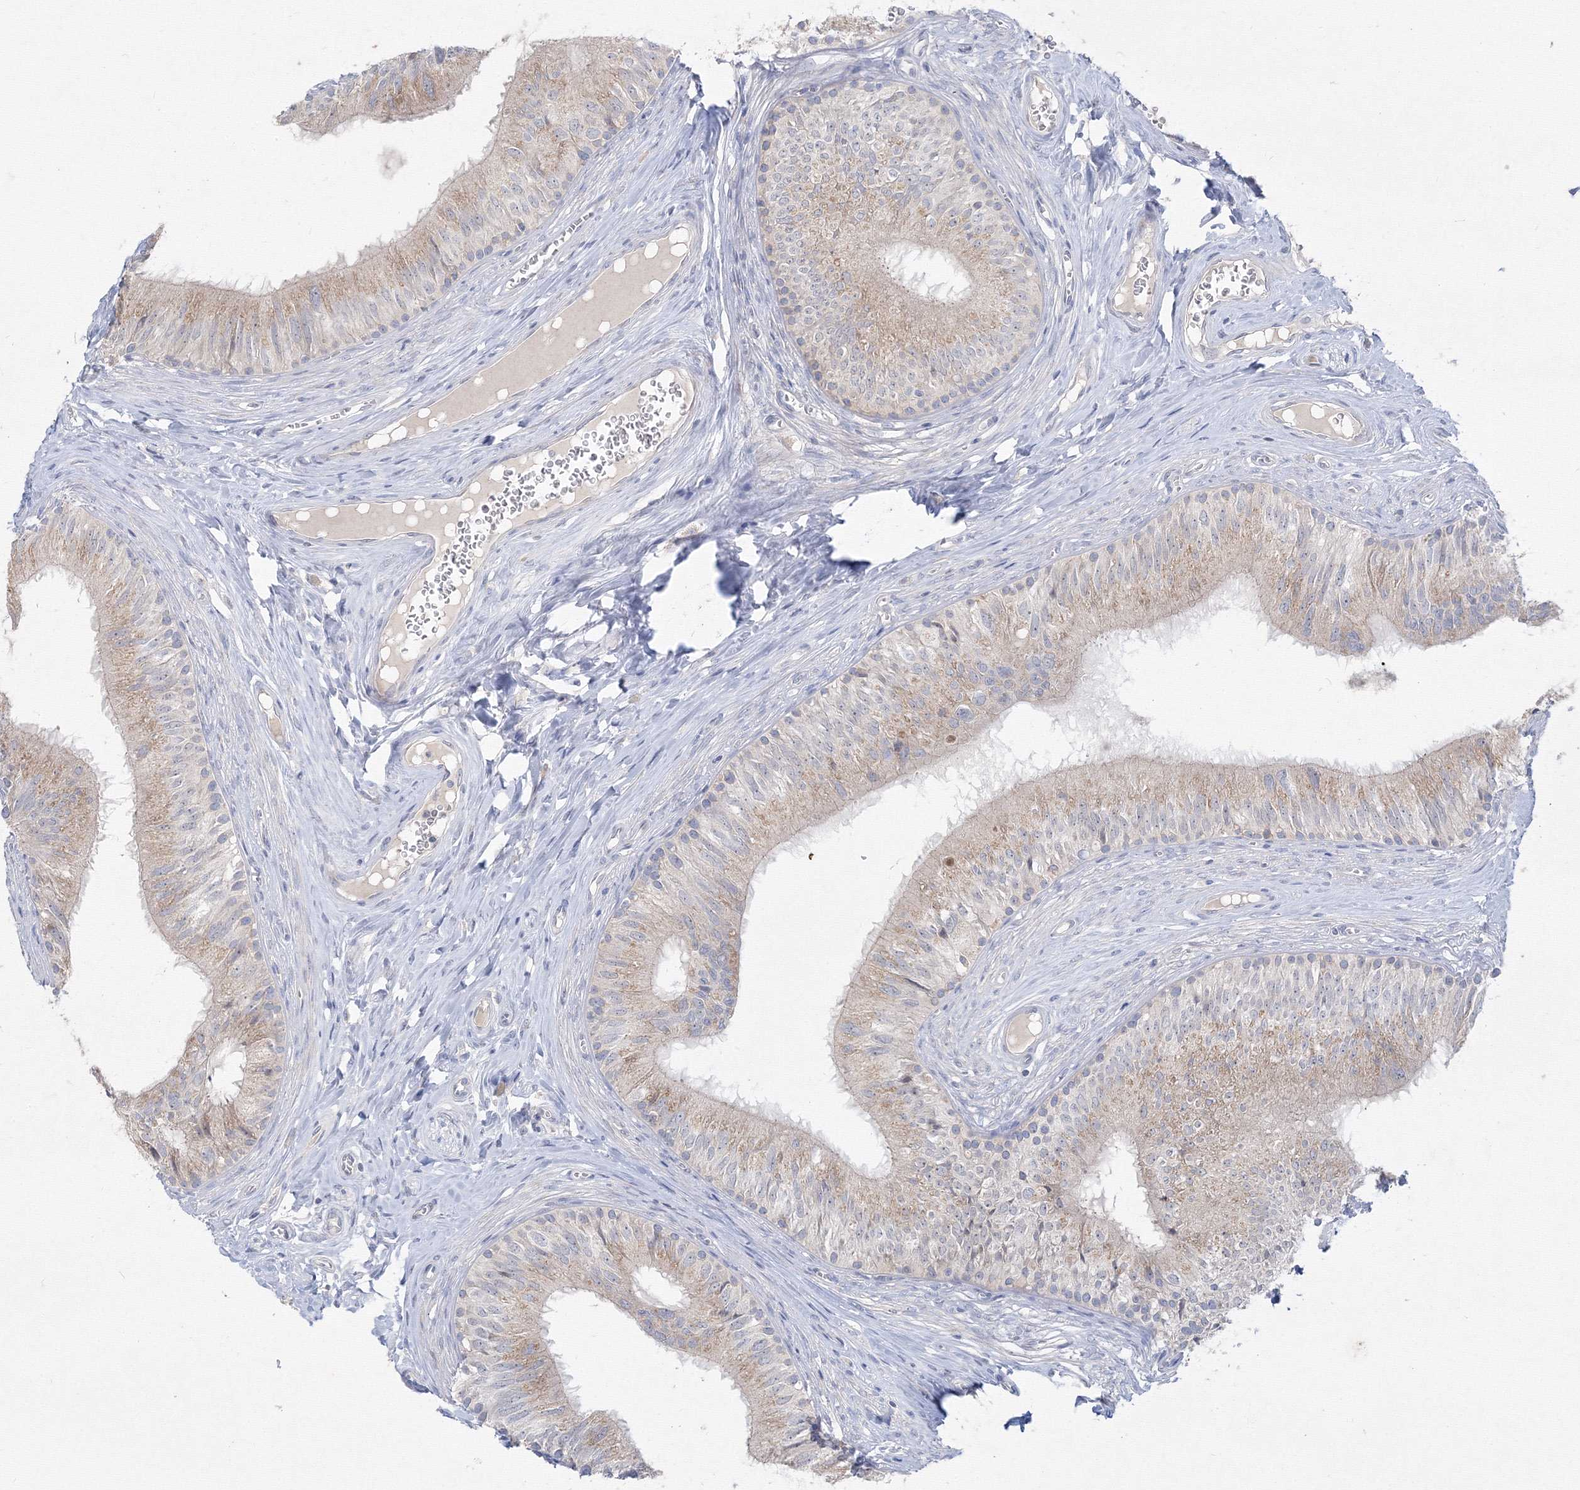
{"staining": {"intensity": "moderate", "quantity": "25%-75%", "location": "cytoplasmic/membranous"}, "tissue": "epididymis", "cell_type": "Glandular cells", "image_type": "normal", "snomed": [{"axis": "morphology", "description": "Normal tissue, NOS"}, {"axis": "topography", "description": "Epididymis"}], "caption": "Glandular cells show medium levels of moderate cytoplasmic/membranous positivity in approximately 25%-75% of cells in benign human epididymis. (brown staining indicates protein expression, while blue staining denotes nuclei).", "gene": "FBXL8", "patient": {"sex": "male", "age": 46}}